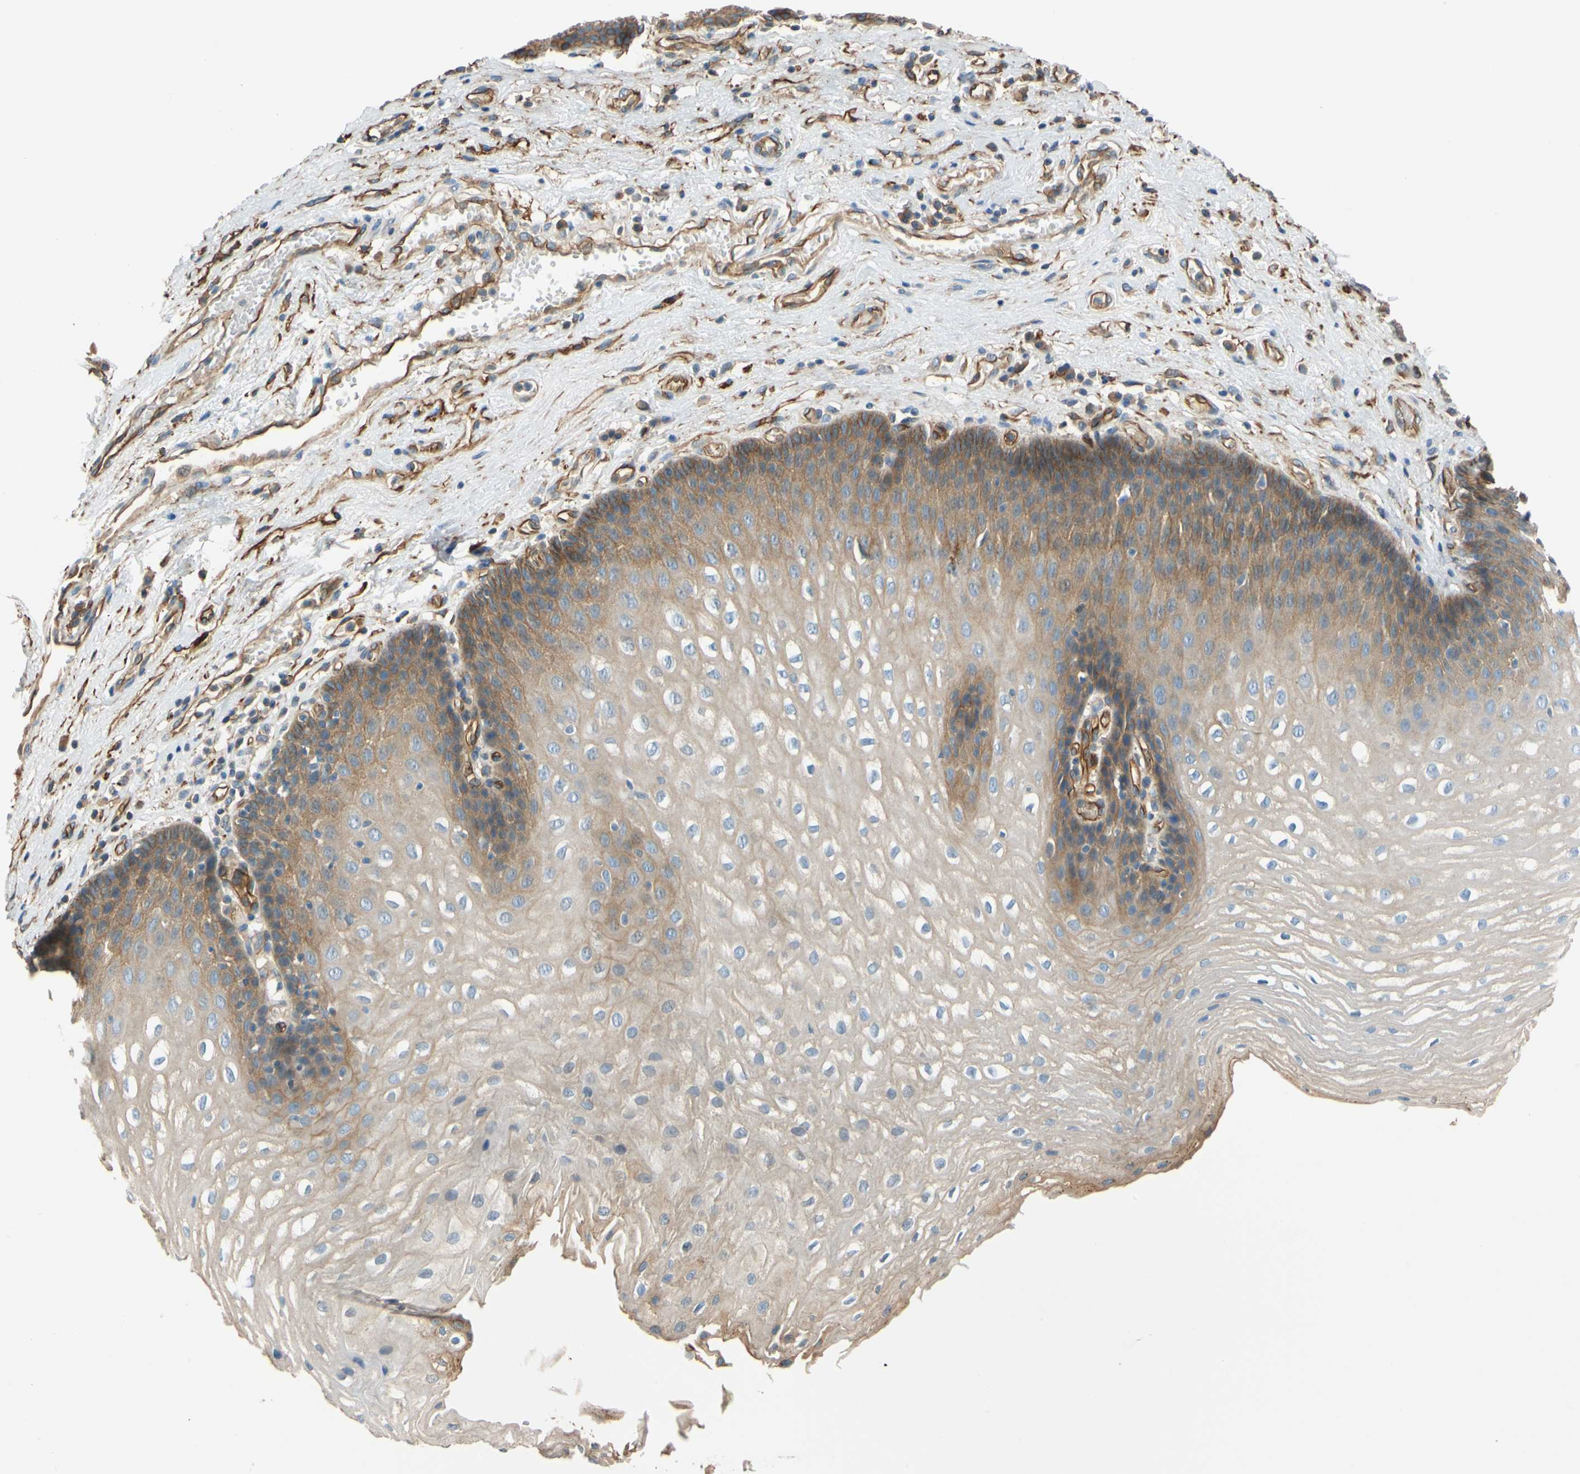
{"staining": {"intensity": "moderate", "quantity": "<25%", "location": "cytoplasmic/membranous"}, "tissue": "esophagus", "cell_type": "Squamous epithelial cells", "image_type": "normal", "snomed": [{"axis": "morphology", "description": "Normal tissue, NOS"}, {"axis": "topography", "description": "Esophagus"}], "caption": "The micrograph exhibits immunohistochemical staining of unremarkable esophagus. There is moderate cytoplasmic/membranous positivity is present in approximately <25% of squamous epithelial cells. (DAB (3,3'-diaminobenzidine) = brown stain, brightfield microscopy at high magnification).", "gene": "SPTAN1", "patient": {"sex": "male", "age": 48}}